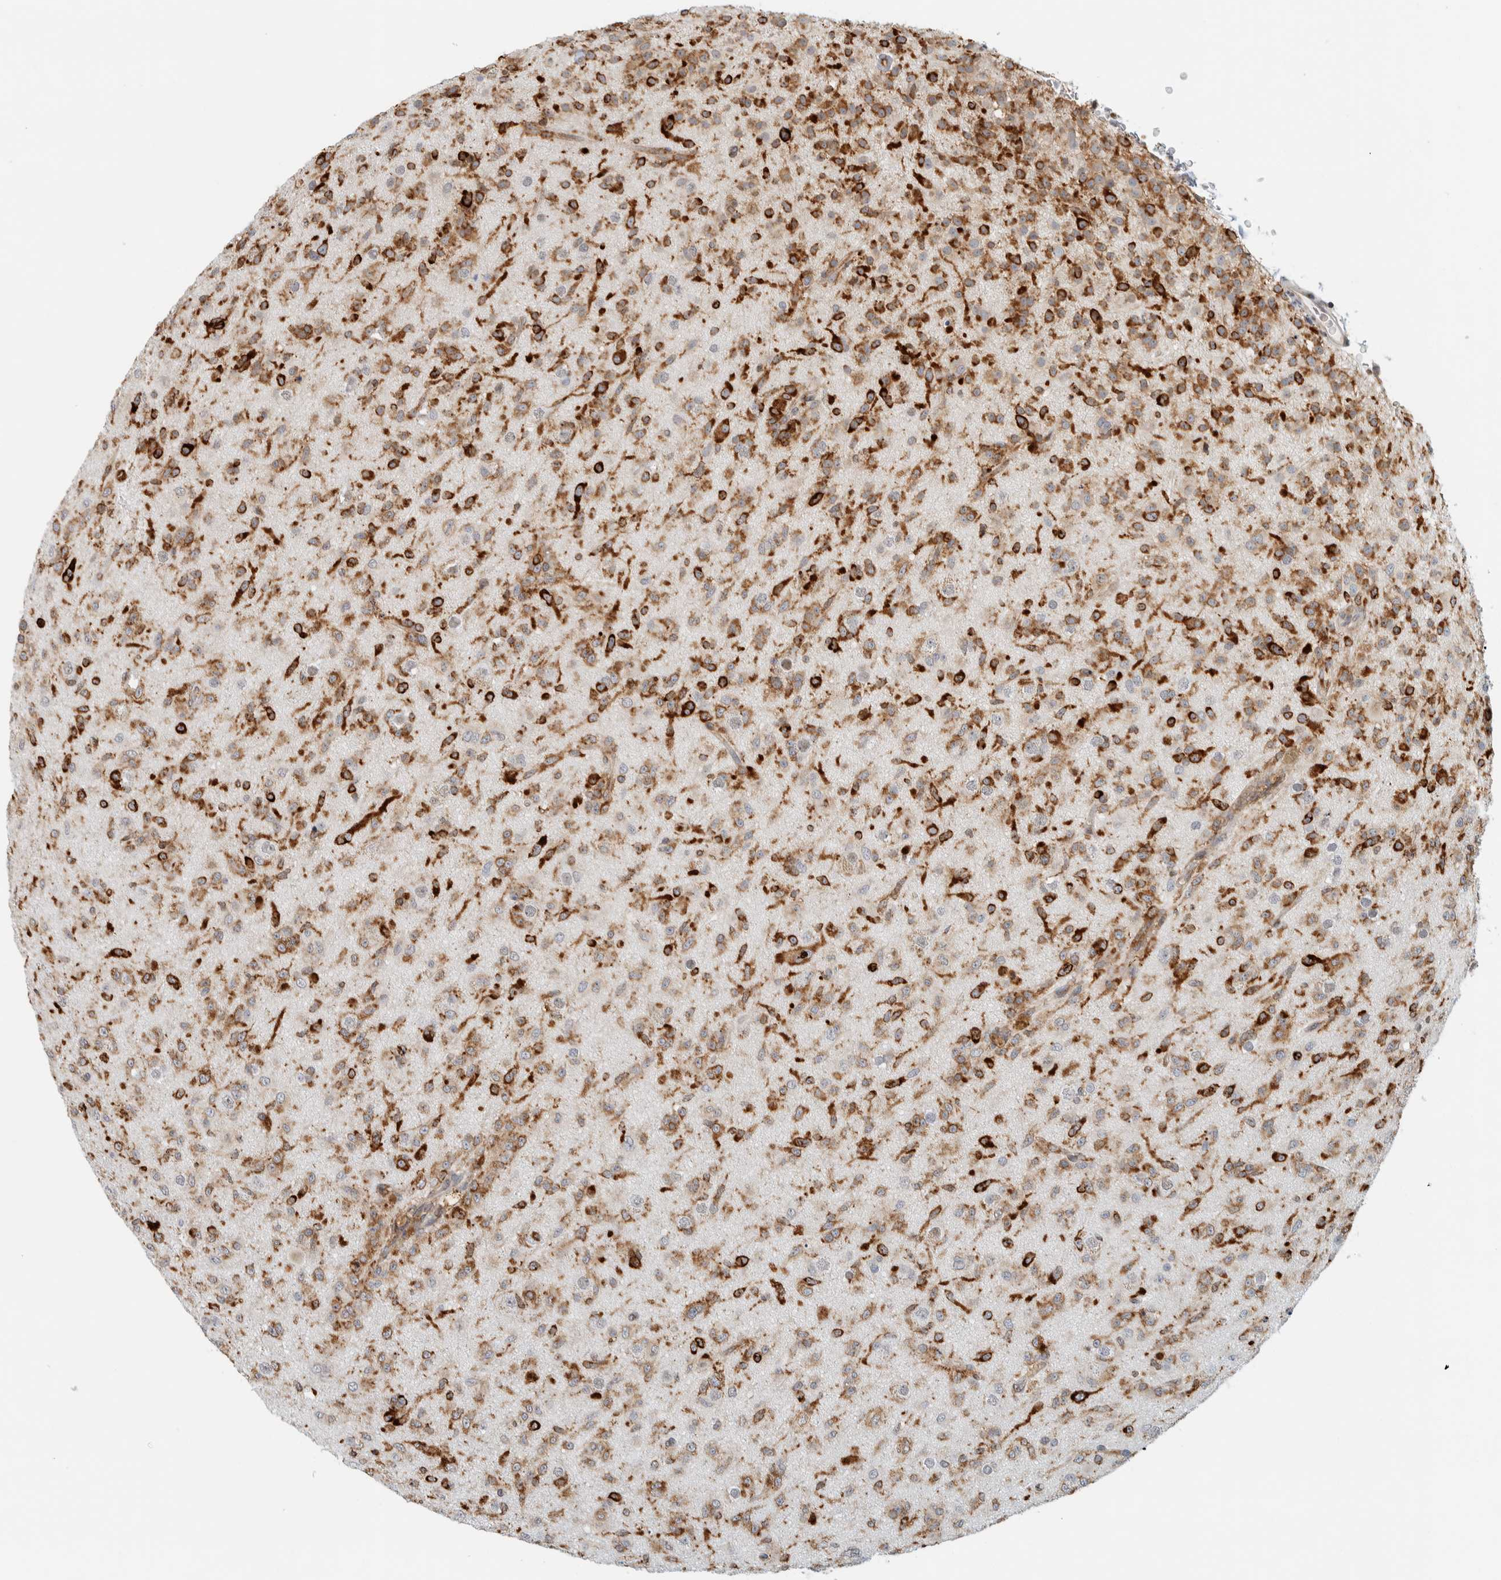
{"staining": {"intensity": "moderate", "quantity": ">75%", "location": "cytoplasmic/membranous"}, "tissue": "glioma", "cell_type": "Tumor cells", "image_type": "cancer", "snomed": [{"axis": "morphology", "description": "Glioma, malignant, Low grade"}, {"axis": "topography", "description": "Brain"}], "caption": "Brown immunohistochemical staining in human glioma reveals moderate cytoplasmic/membranous staining in approximately >75% of tumor cells.", "gene": "LLGL2", "patient": {"sex": "male", "age": 65}}